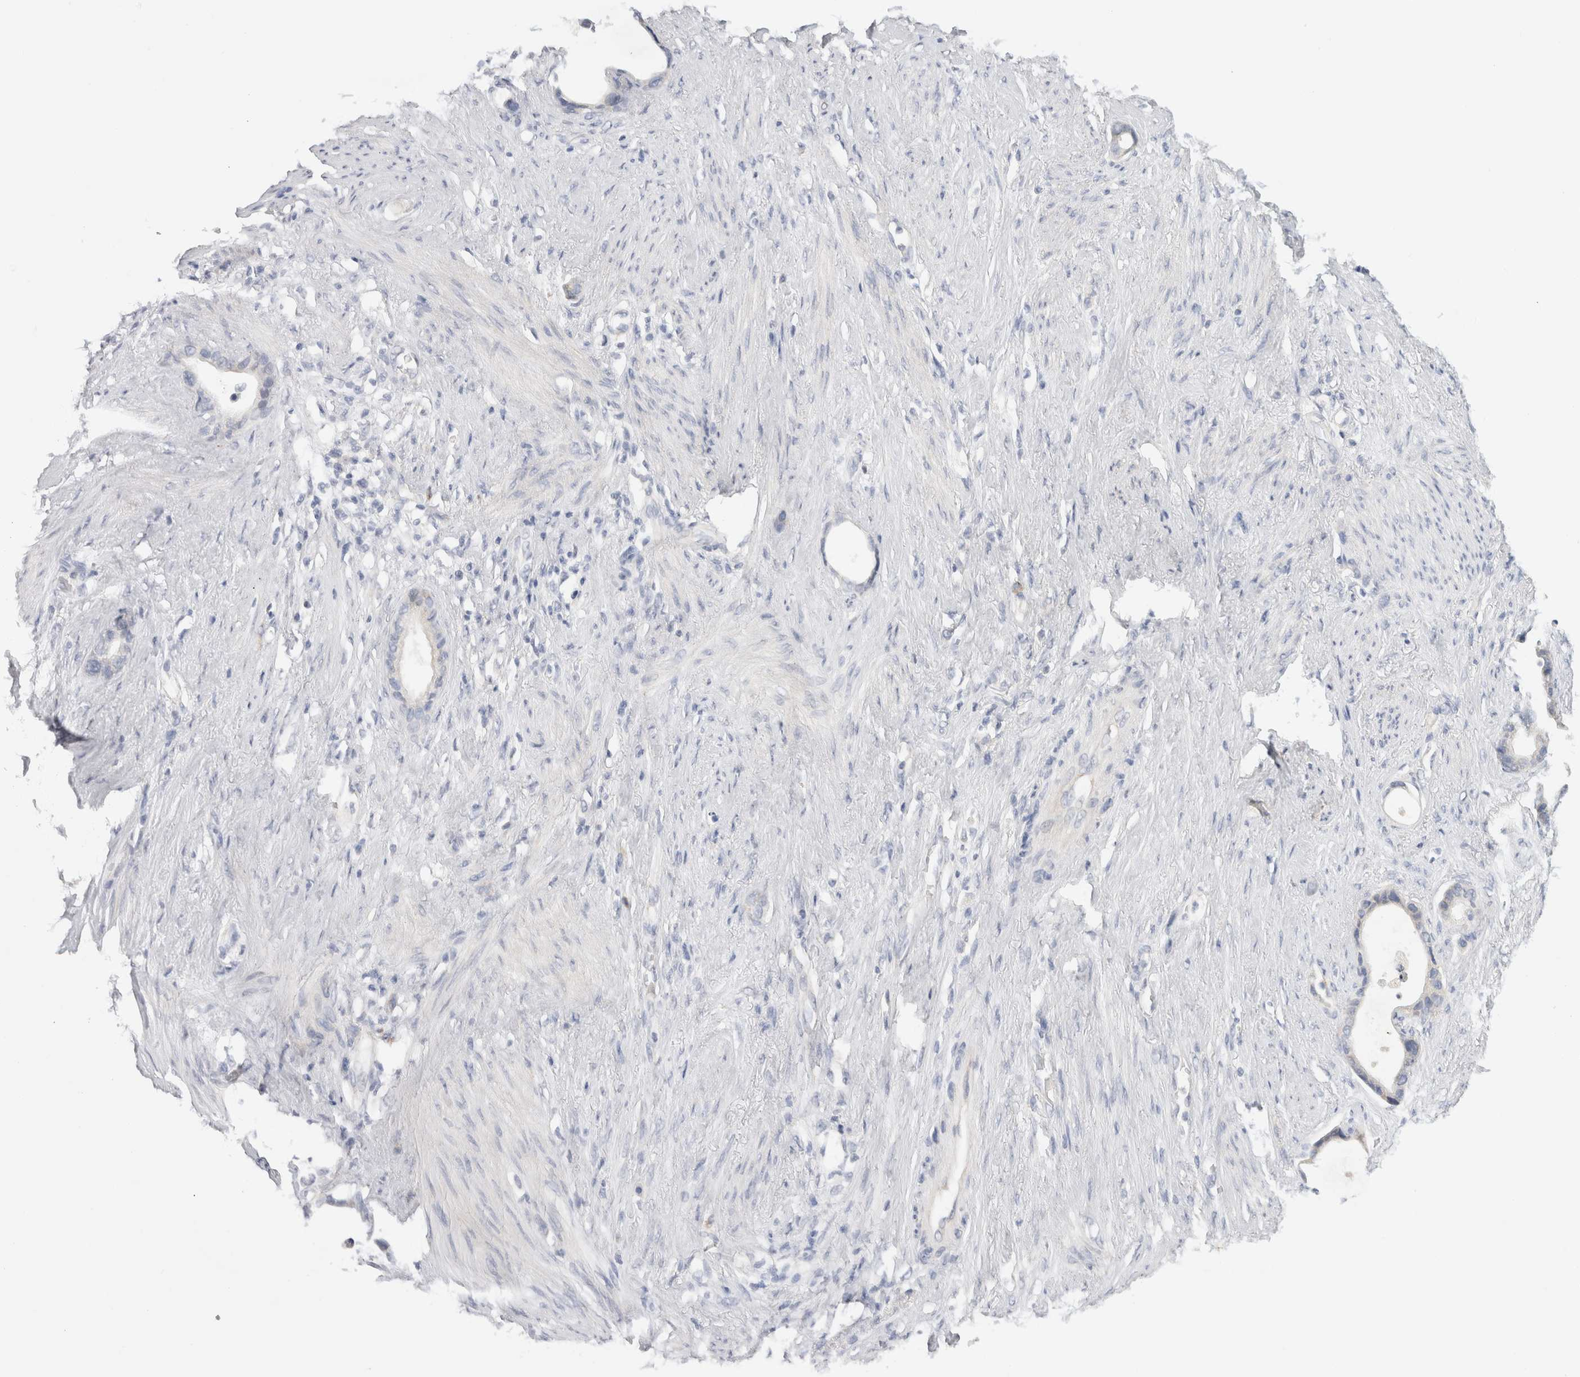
{"staining": {"intensity": "negative", "quantity": "none", "location": "none"}, "tissue": "stomach cancer", "cell_type": "Tumor cells", "image_type": "cancer", "snomed": [{"axis": "morphology", "description": "Adenocarcinoma, NOS"}, {"axis": "topography", "description": "Stomach"}], "caption": "Immunohistochemical staining of stomach cancer shows no significant expression in tumor cells.", "gene": "CHRM4", "patient": {"sex": "female", "age": 75}}